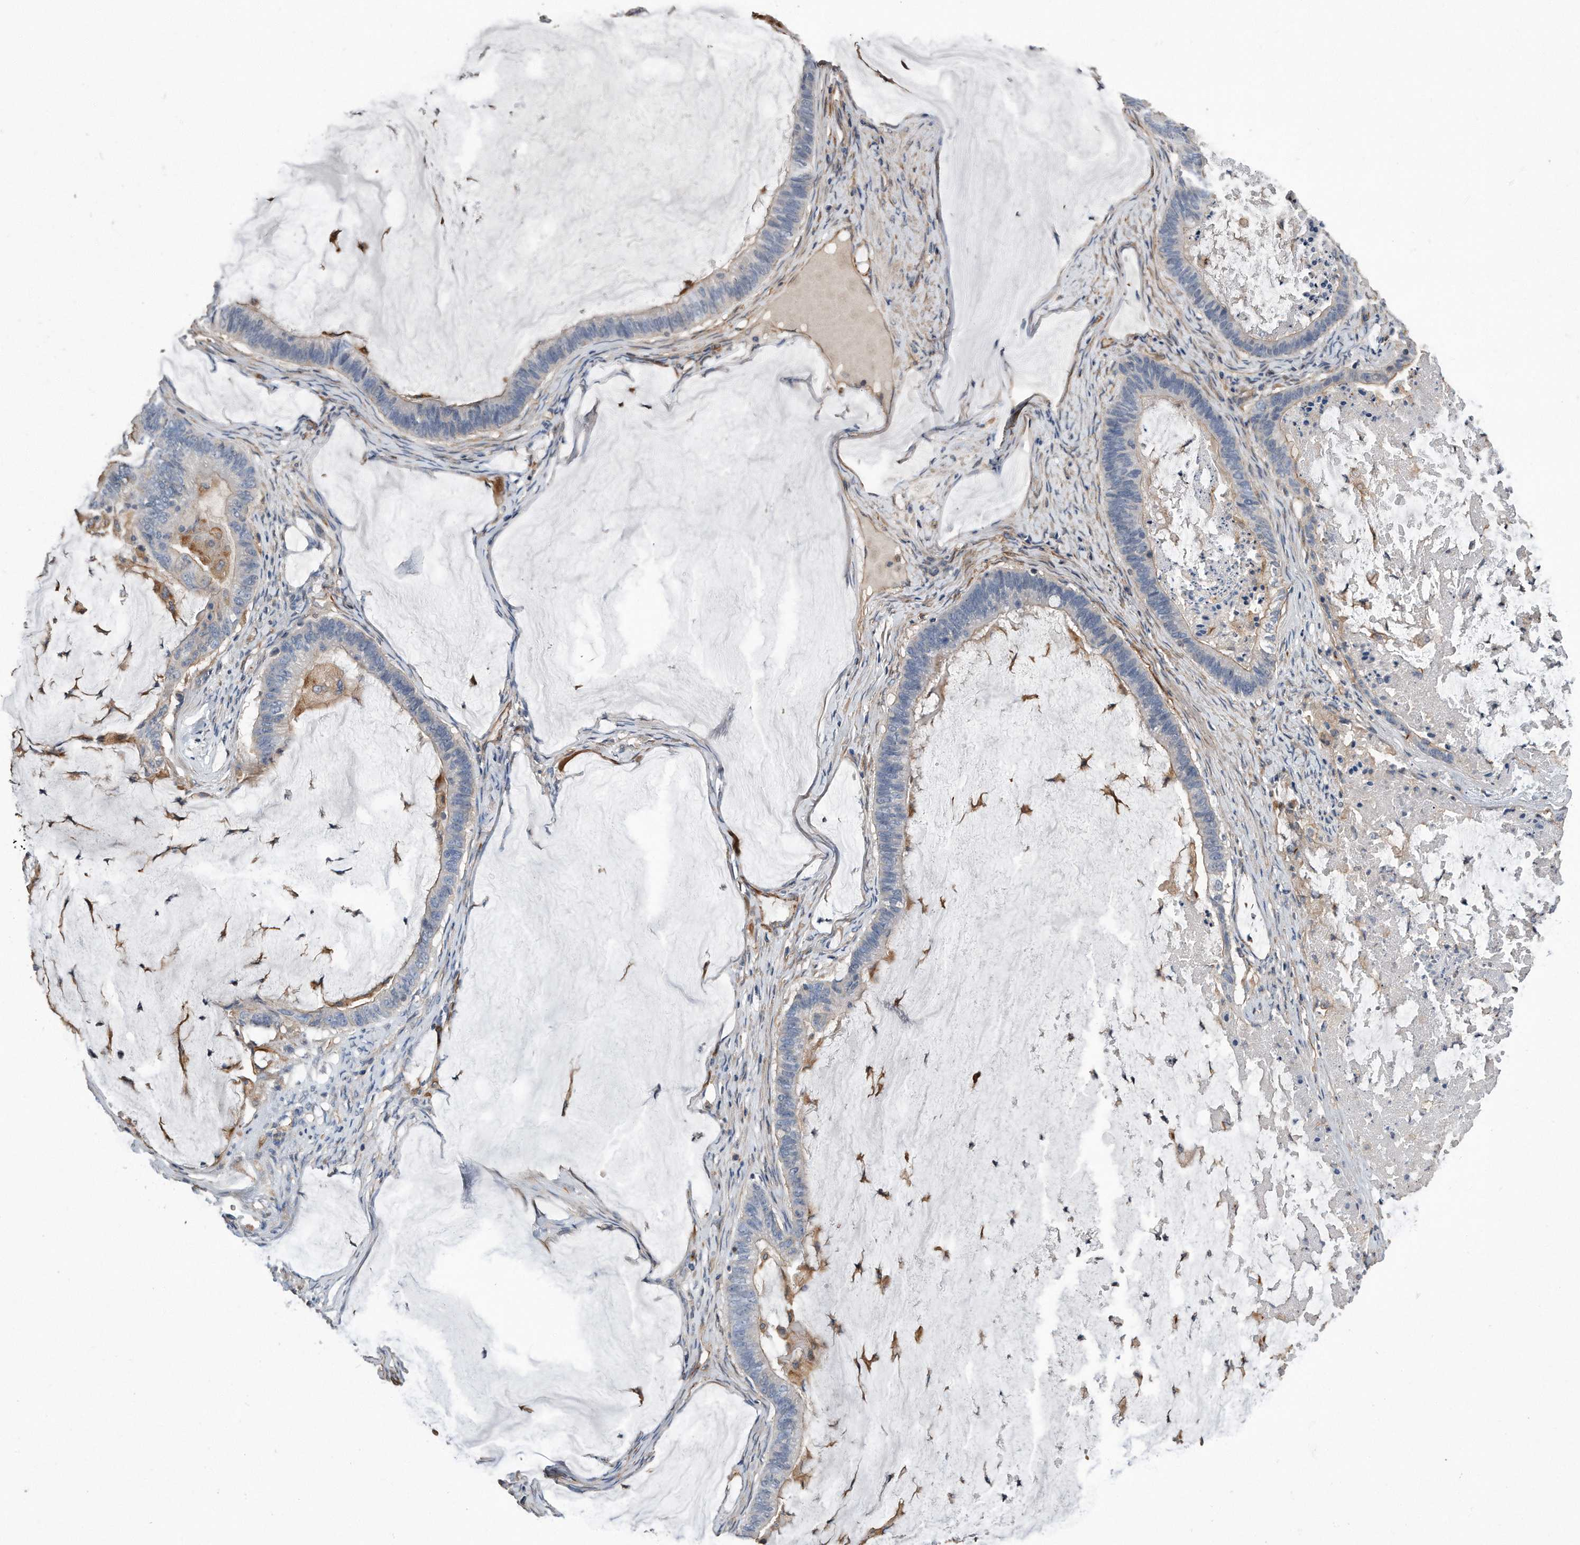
{"staining": {"intensity": "weak", "quantity": "25%-75%", "location": "cytoplasmic/membranous"}, "tissue": "ovarian cancer", "cell_type": "Tumor cells", "image_type": "cancer", "snomed": [{"axis": "morphology", "description": "Cystadenocarcinoma, mucinous, NOS"}, {"axis": "topography", "description": "Ovary"}], "caption": "Tumor cells demonstrate low levels of weak cytoplasmic/membranous expression in approximately 25%-75% of cells in human ovarian cancer.", "gene": "GPC1", "patient": {"sex": "female", "age": 61}}